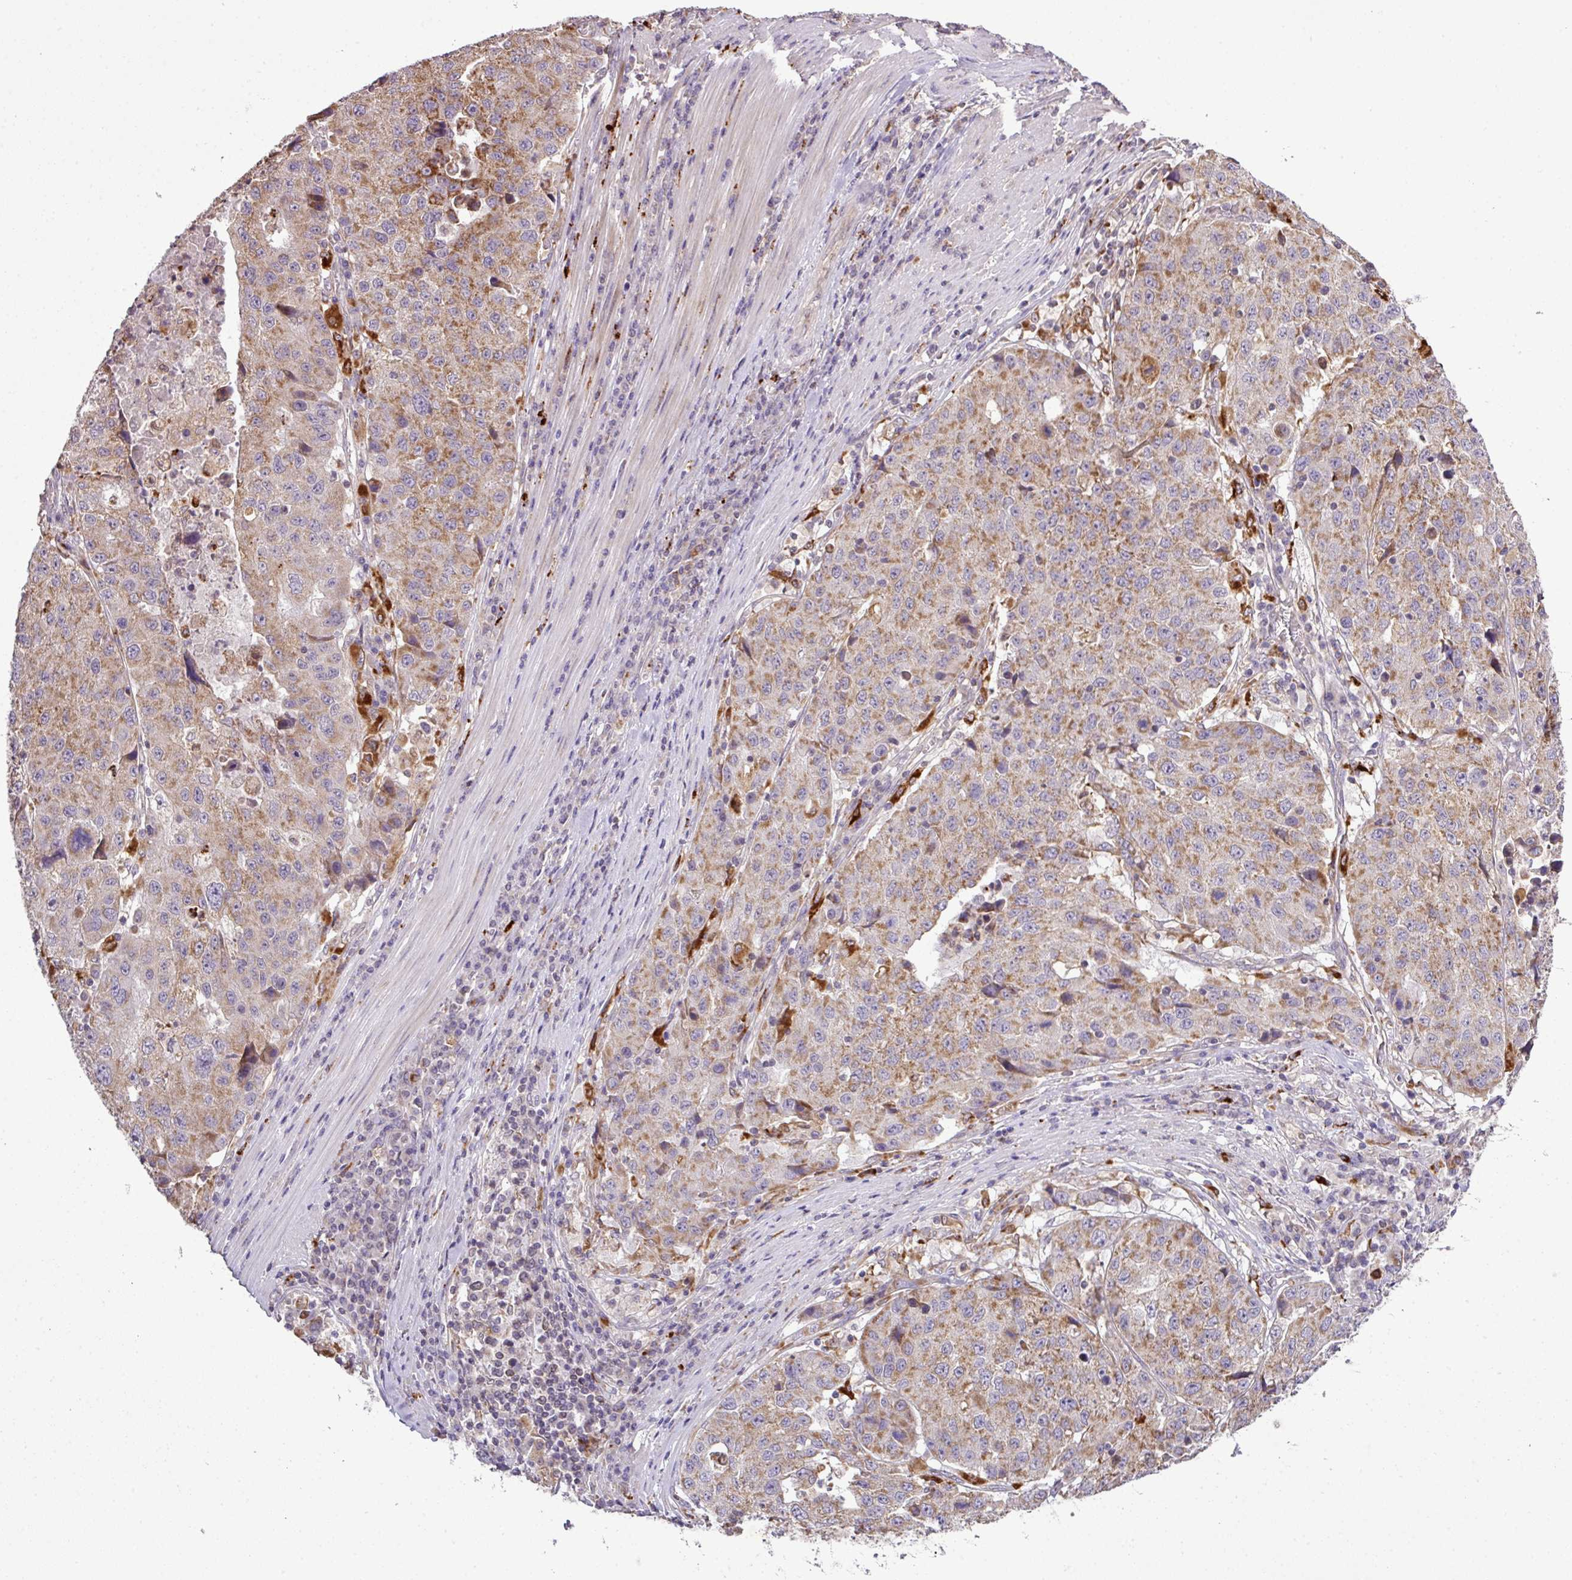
{"staining": {"intensity": "moderate", "quantity": "25%-75%", "location": "cytoplasmic/membranous"}, "tissue": "stomach cancer", "cell_type": "Tumor cells", "image_type": "cancer", "snomed": [{"axis": "morphology", "description": "Adenocarcinoma, NOS"}, {"axis": "topography", "description": "Stomach"}], "caption": "Protein analysis of stomach cancer (adenocarcinoma) tissue exhibits moderate cytoplasmic/membranous expression in approximately 25%-75% of tumor cells.", "gene": "SMCO4", "patient": {"sex": "male", "age": 71}}